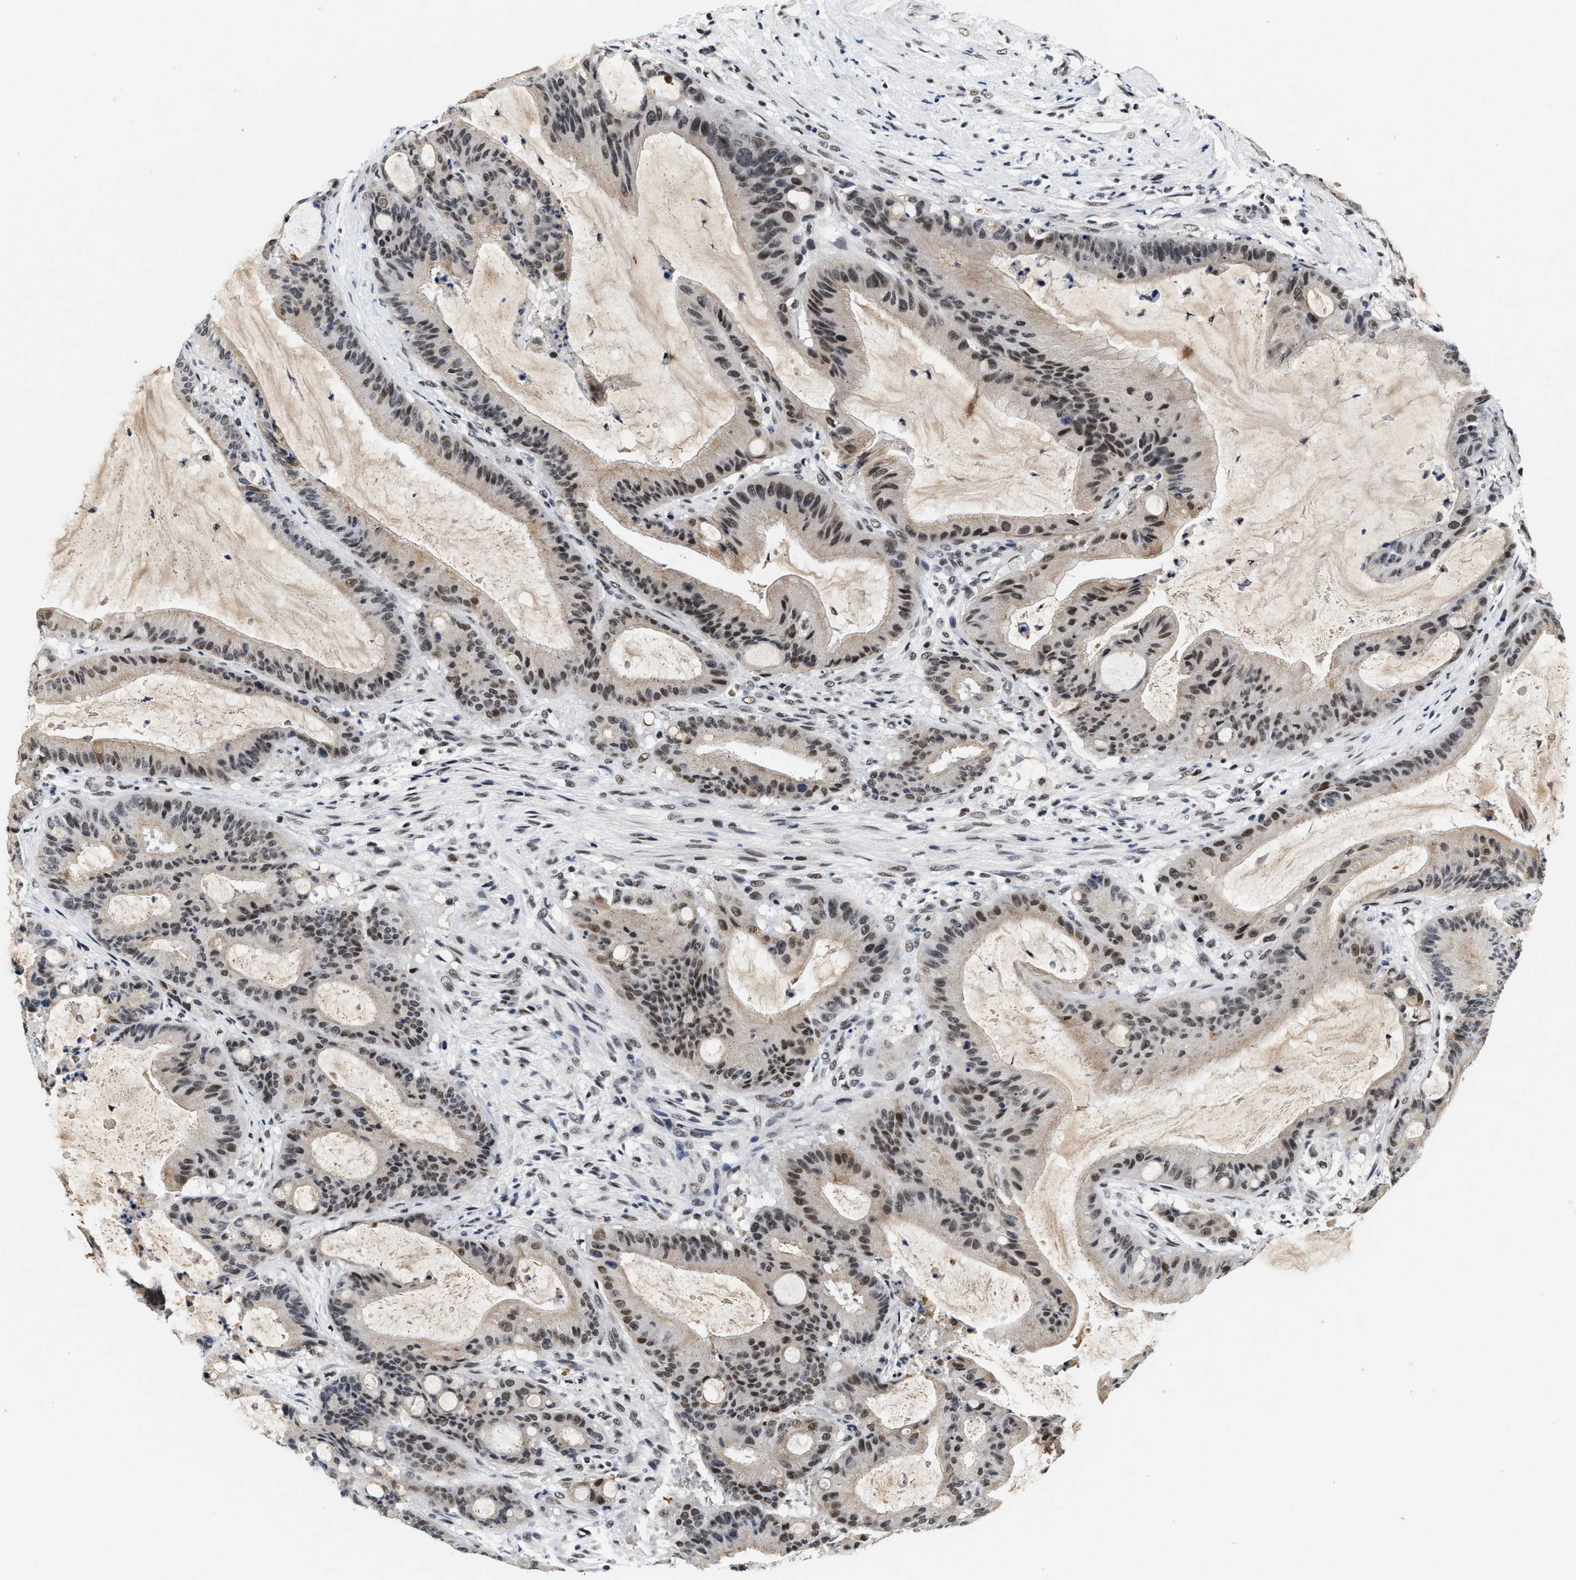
{"staining": {"intensity": "moderate", "quantity": ">75%", "location": "nuclear"}, "tissue": "liver cancer", "cell_type": "Tumor cells", "image_type": "cancer", "snomed": [{"axis": "morphology", "description": "Normal tissue, NOS"}, {"axis": "morphology", "description": "Cholangiocarcinoma"}, {"axis": "topography", "description": "Liver"}, {"axis": "topography", "description": "Peripheral nerve tissue"}], "caption": "Protein staining by immunohistochemistry (IHC) displays moderate nuclear positivity in about >75% of tumor cells in liver cancer.", "gene": "INIP", "patient": {"sex": "female", "age": 73}}